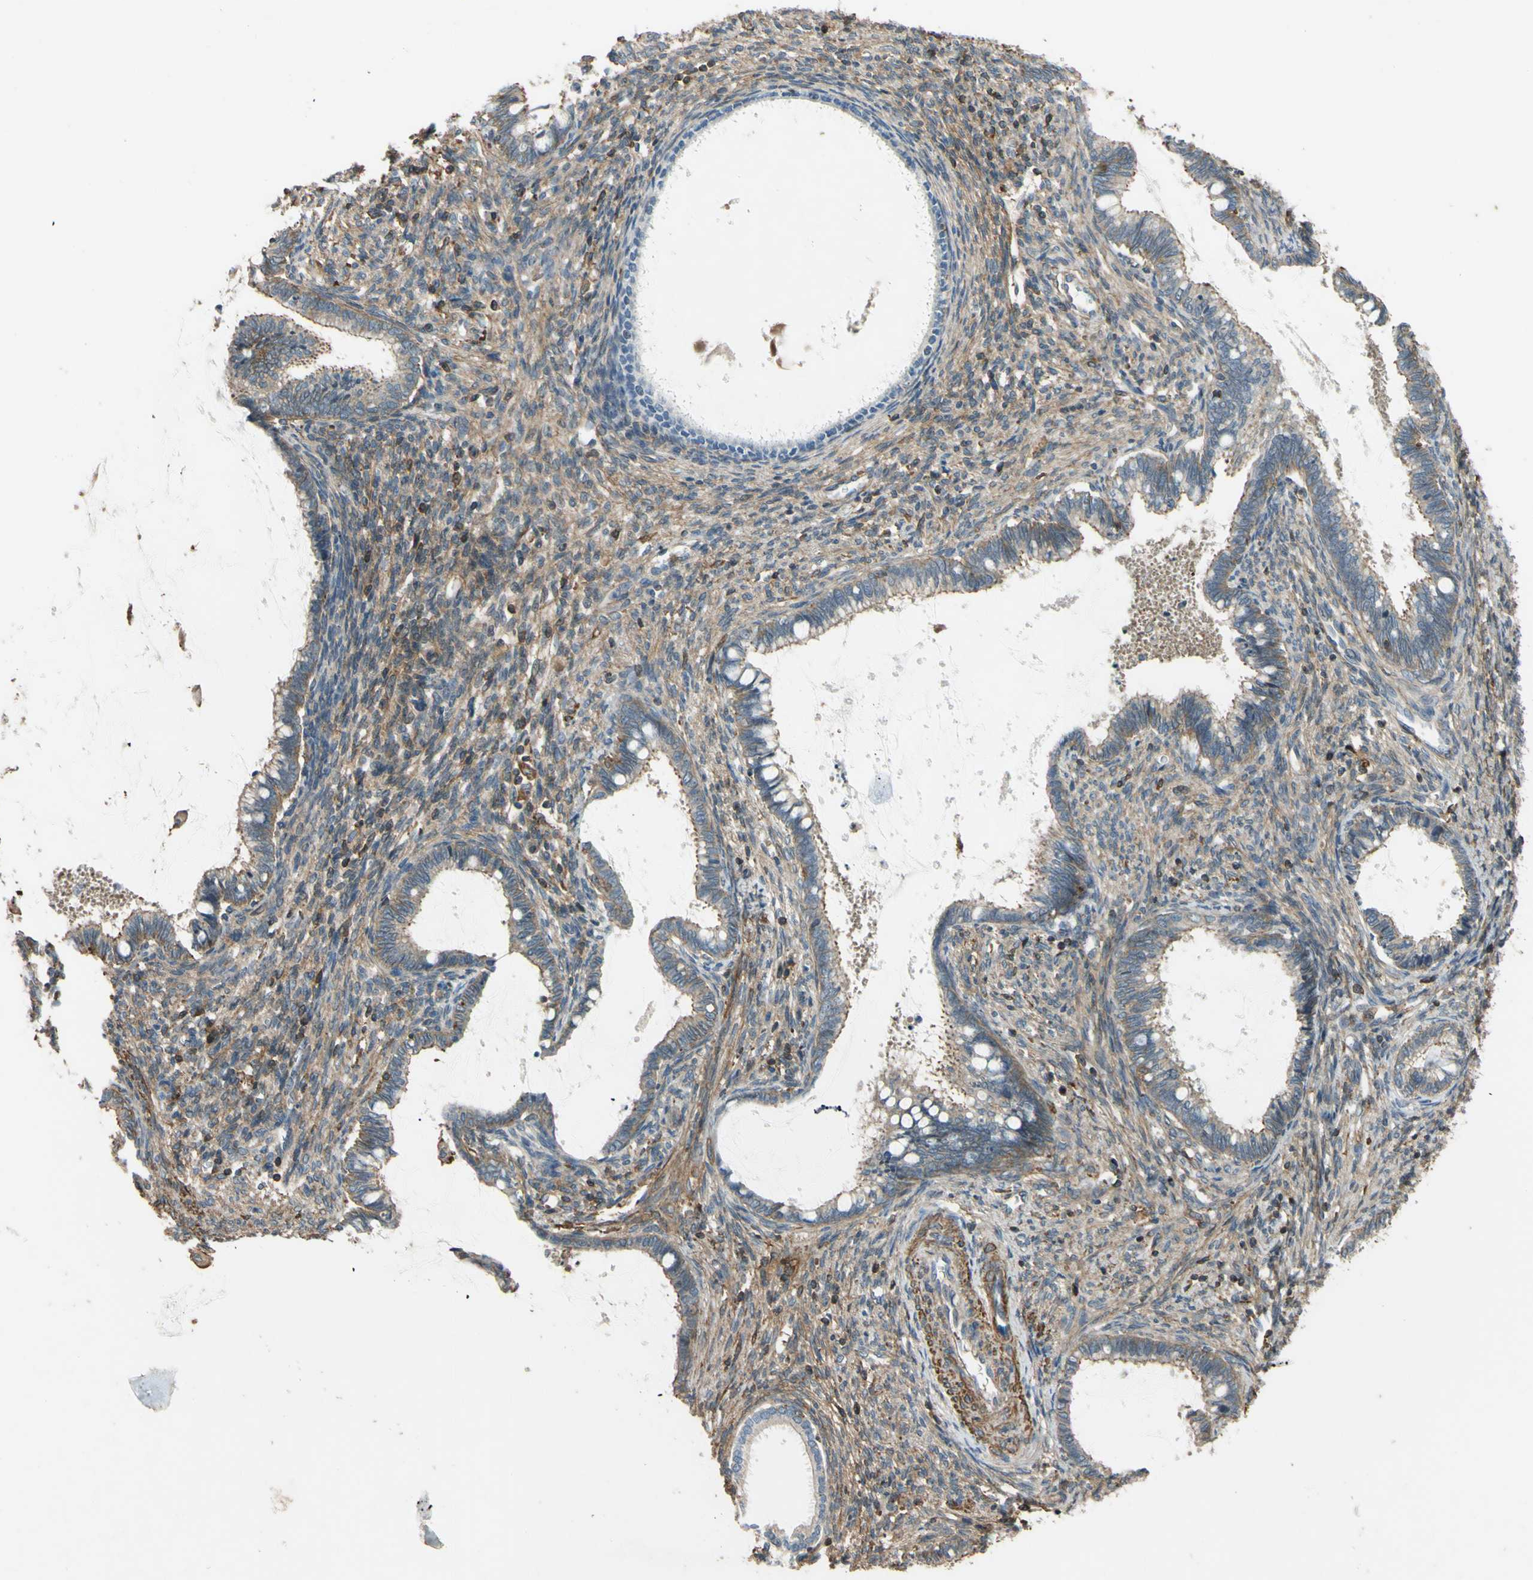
{"staining": {"intensity": "moderate", "quantity": "25%-75%", "location": "cytoplasmic/membranous"}, "tissue": "cervical cancer", "cell_type": "Tumor cells", "image_type": "cancer", "snomed": [{"axis": "morphology", "description": "Adenocarcinoma, NOS"}, {"axis": "topography", "description": "Cervix"}], "caption": "Immunohistochemistry histopathology image of neoplastic tissue: human cervical cancer stained using IHC displays medium levels of moderate protein expression localized specifically in the cytoplasmic/membranous of tumor cells, appearing as a cytoplasmic/membranous brown color.", "gene": "ADD3", "patient": {"sex": "female", "age": 44}}